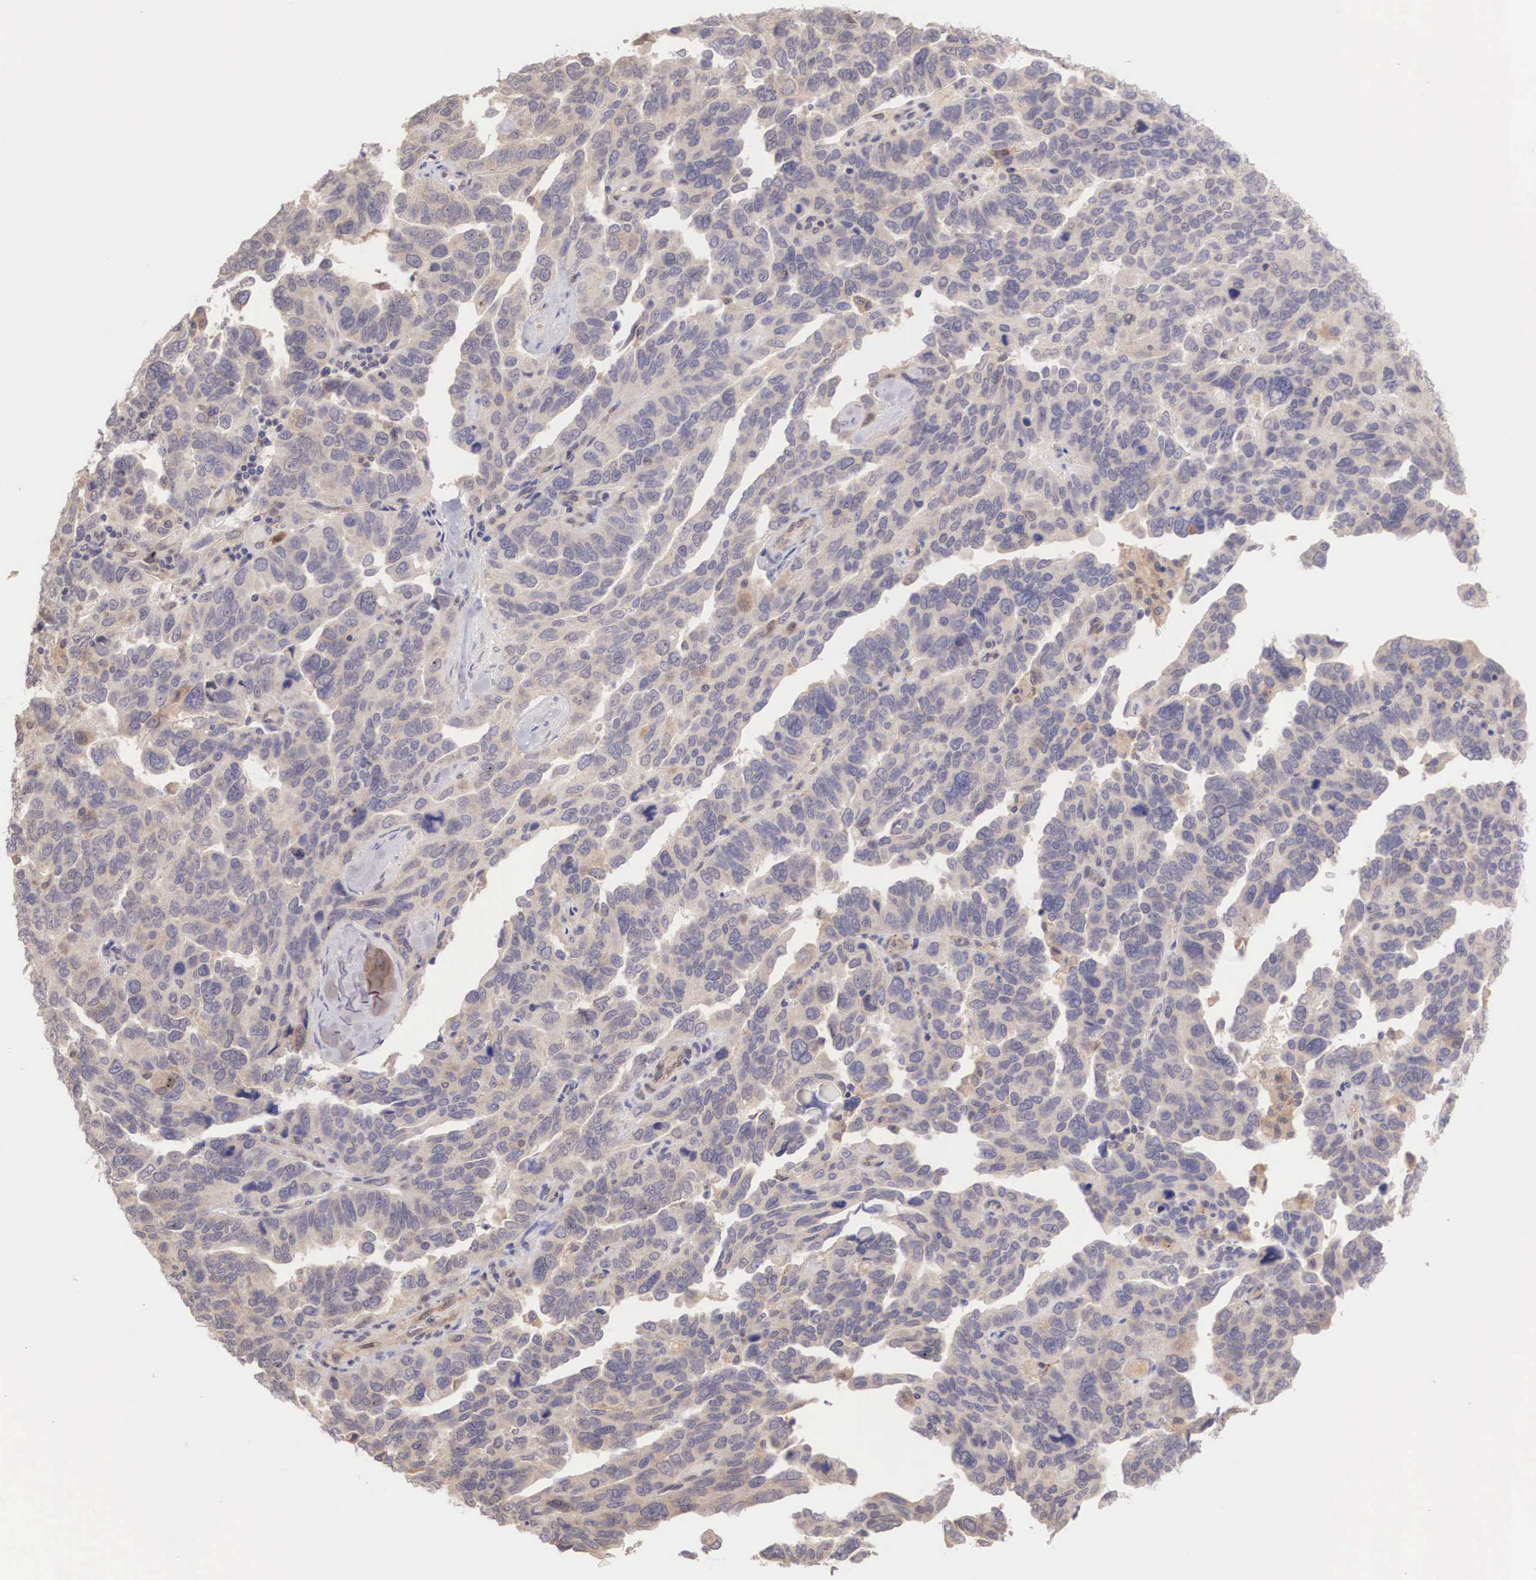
{"staining": {"intensity": "weak", "quantity": "25%-75%", "location": "cytoplasmic/membranous"}, "tissue": "ovarian cancer", "cell_type": "Tumor cells", "image_type": "cancer", "snomed": [{"axis": "morphology", "description": "Cystadenocarcinoma, serous, NOS"}, {"axis": "topography", "description": "Ovary"}], "caption": "Weak cytoplasmic/membranous protein expression is present in about 25%-75% of tumor cells in serous cystadenocarcinoma (ovarian). (brown staining indicates protein expression, while blue staining denotes nuclei).", "gene": "DNAJB7", "patient": {"sex": "female", "age": 64}}